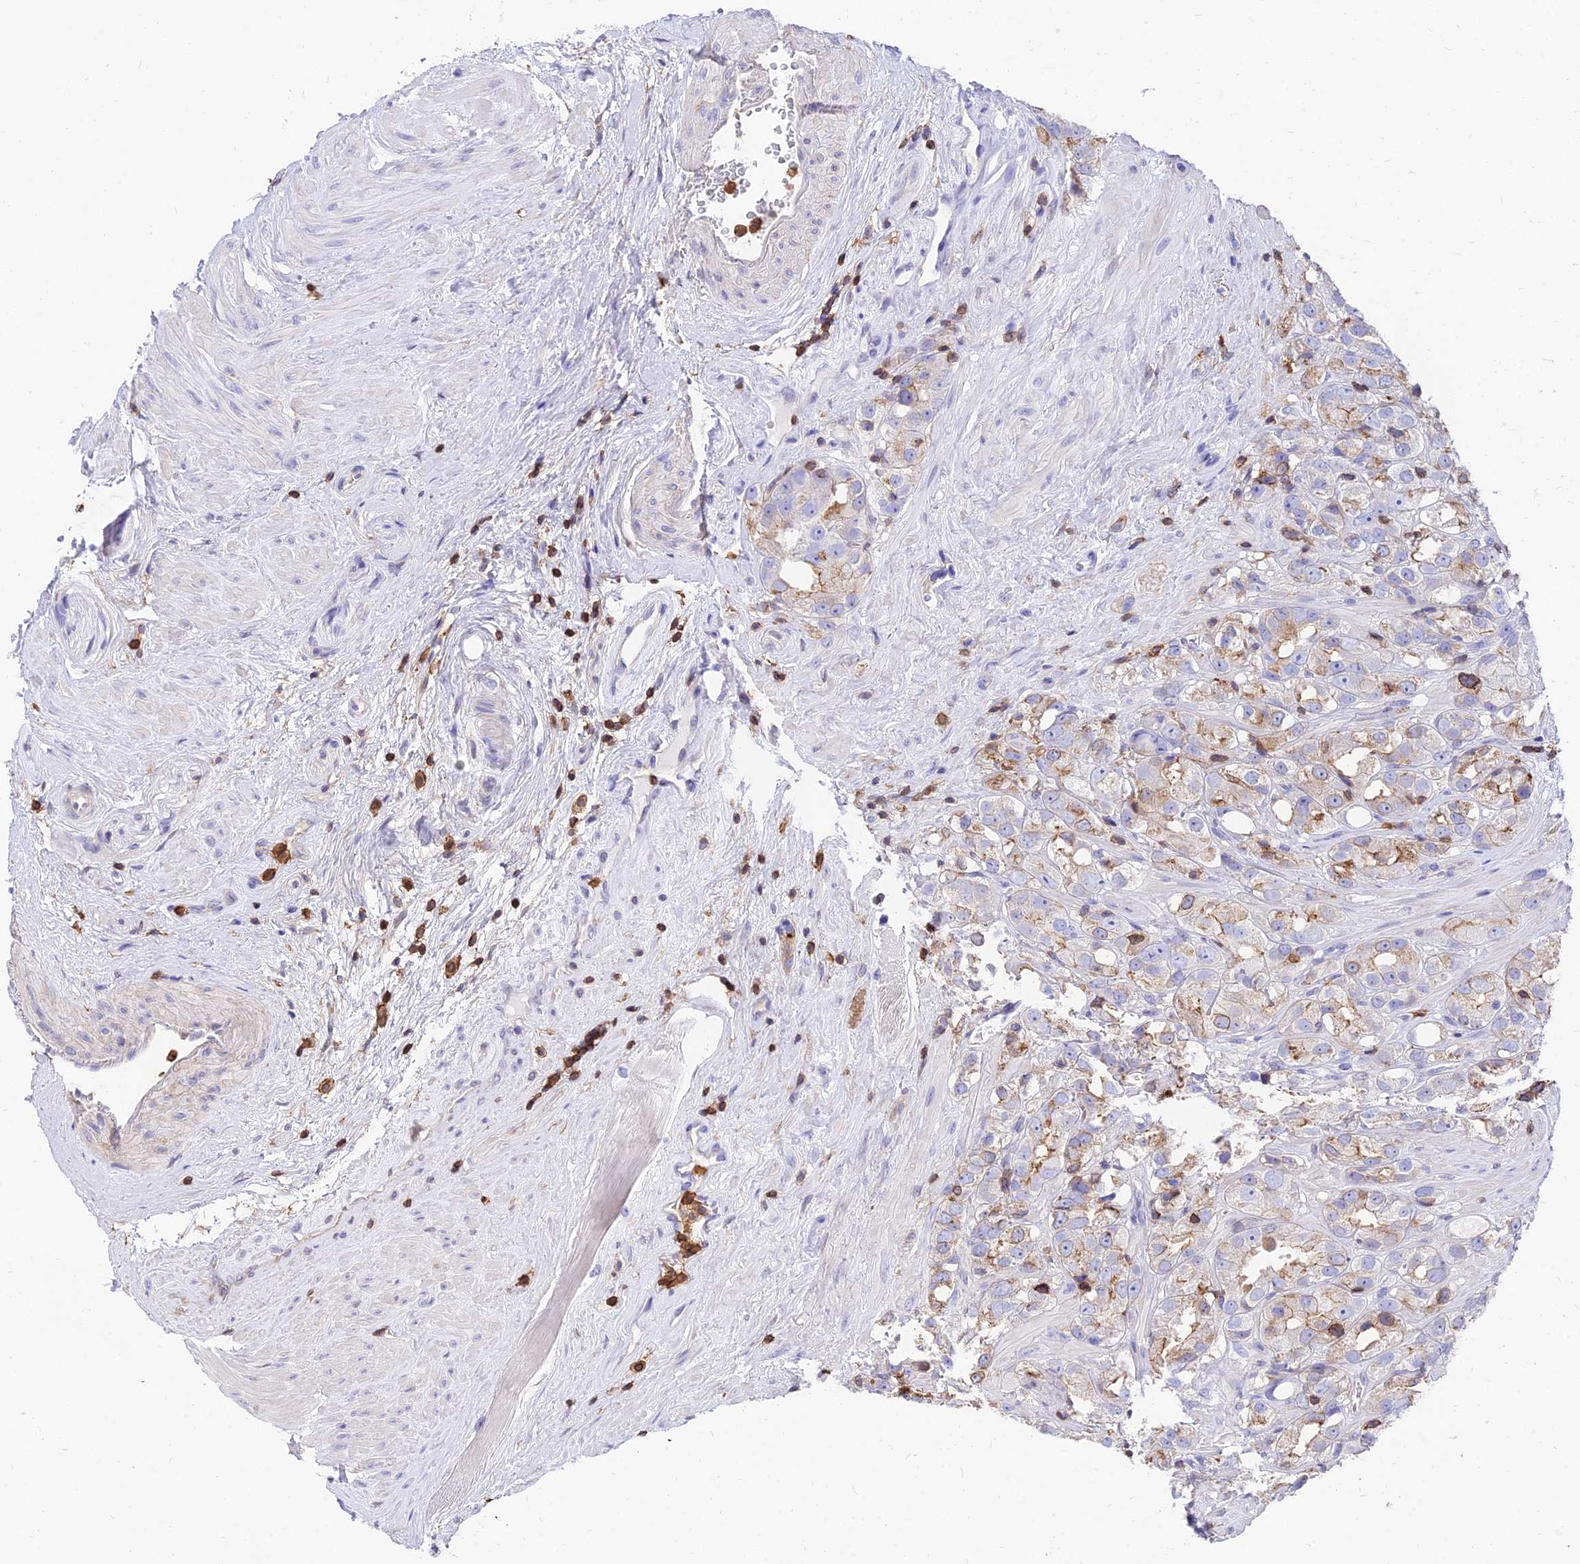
{"staining": {"intensity": "weak", "quantity": "25%-75%", "location": "cytoplasmic/membranous"}, "tissue": "prostate cancer", "cell_type": "Tumor cells", "image_type": "cancer", "snomed": [{"axis": "morphology", "description": "Adenocarcinoma, NOS"}, {"axis": "topography", "description": "Prostate"}], "caption": "A high-resolution histopathology image shows immunohistochemistry (IHC) staining of adenocarcinoma (prostate), which demonstrates weak cytoplasmic/membranous staining in about 25%-75% of tumor cells. Nuclei are stained in blue.", "gene": "SREK1IP1", "patient": {"sex": "male", "age": 79}}